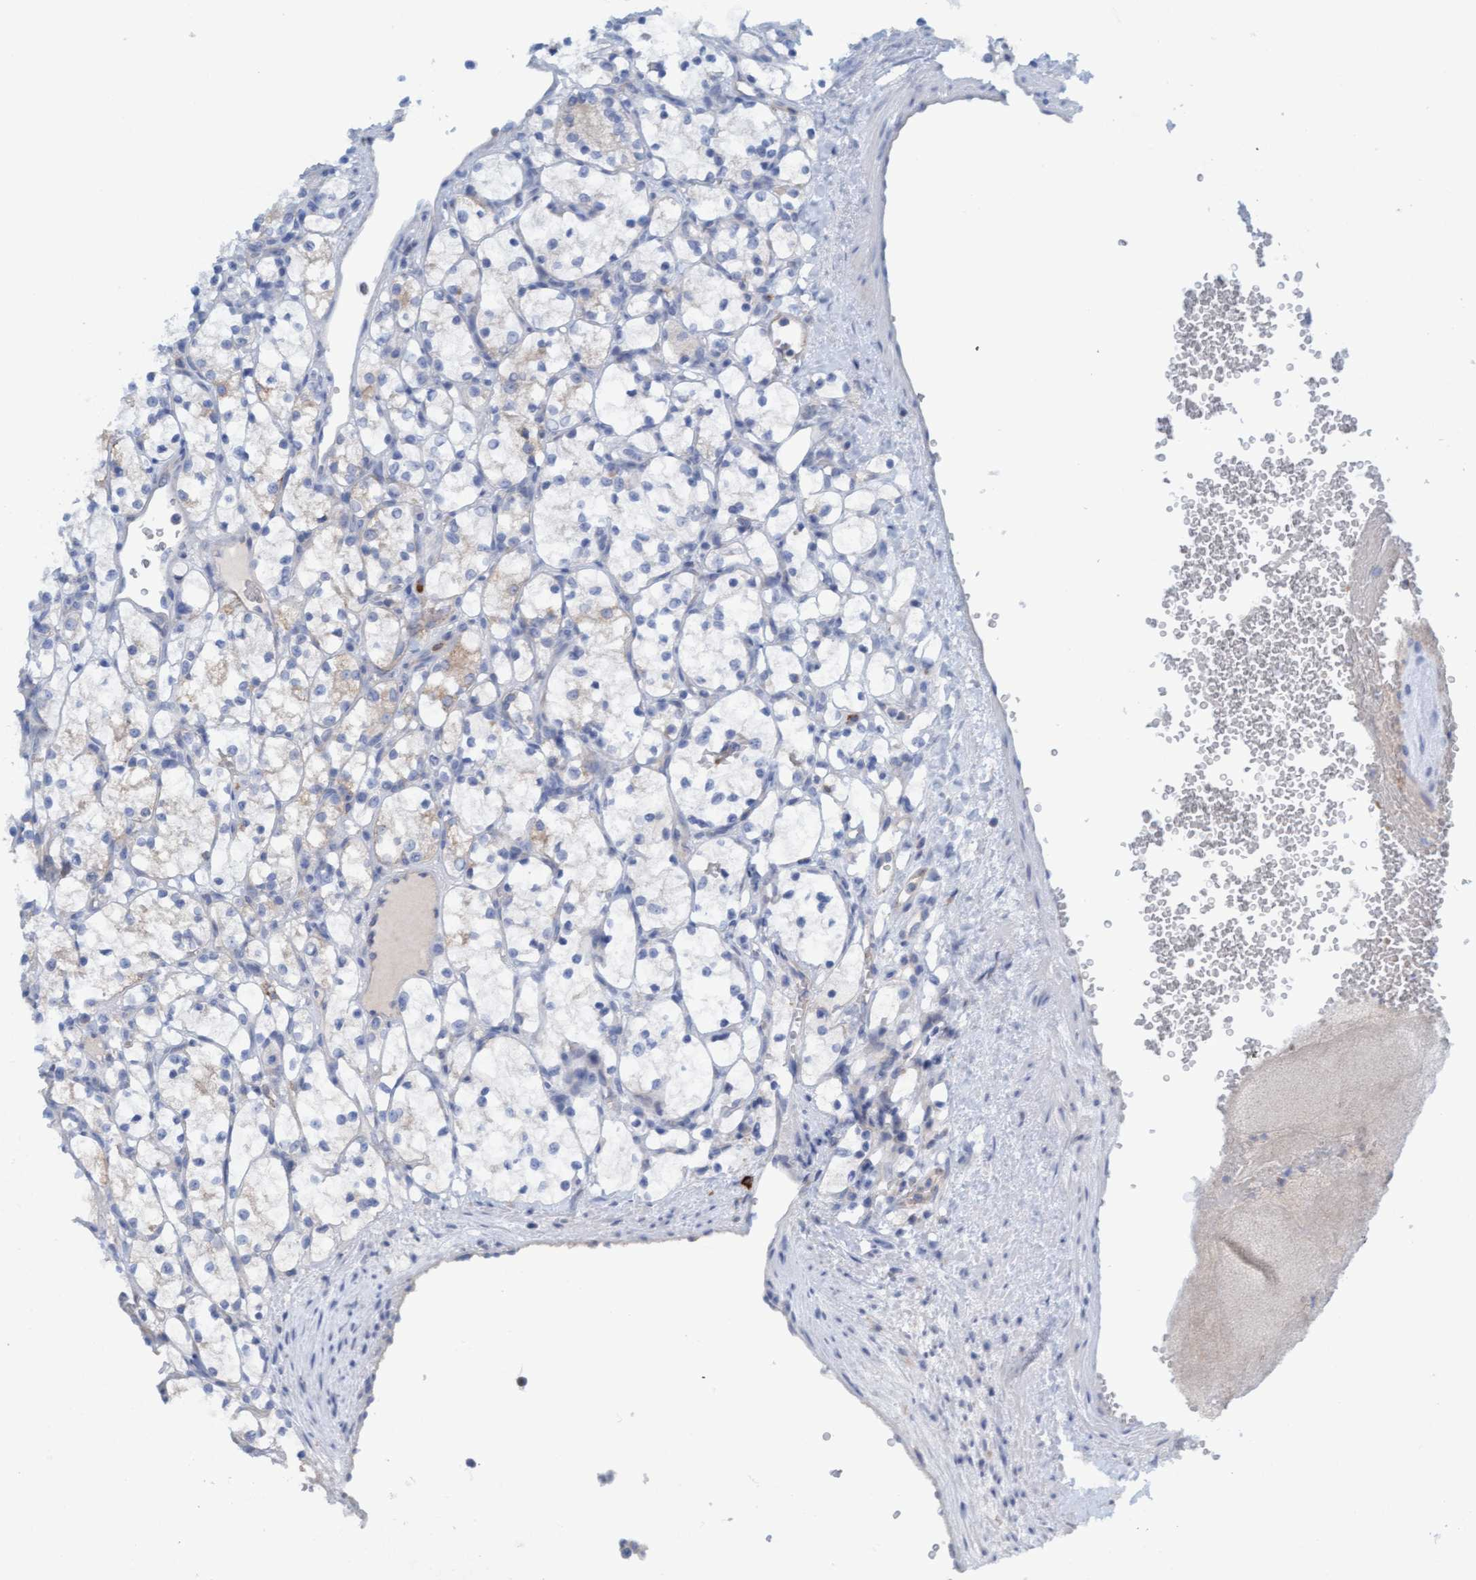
{"staining": {"intensity": "negative", "quantity": "none", "location": "none"}, "tissue": "renal cancer", "cell_type": "Tumor cells", "image_type": "cancer", "snomed": [{"axis": "morphology", "description": "Adenocarcinoma, NOS"}, {"axis": "topography", "description": "Kidney"}], "caption": "This is an IHC histopathology image of human renal cancer (adenocarcinoma). There is no positivity in tumor cells.", "gene": "SIGIRR", "patient": {"sex": "female", "age": 69}}